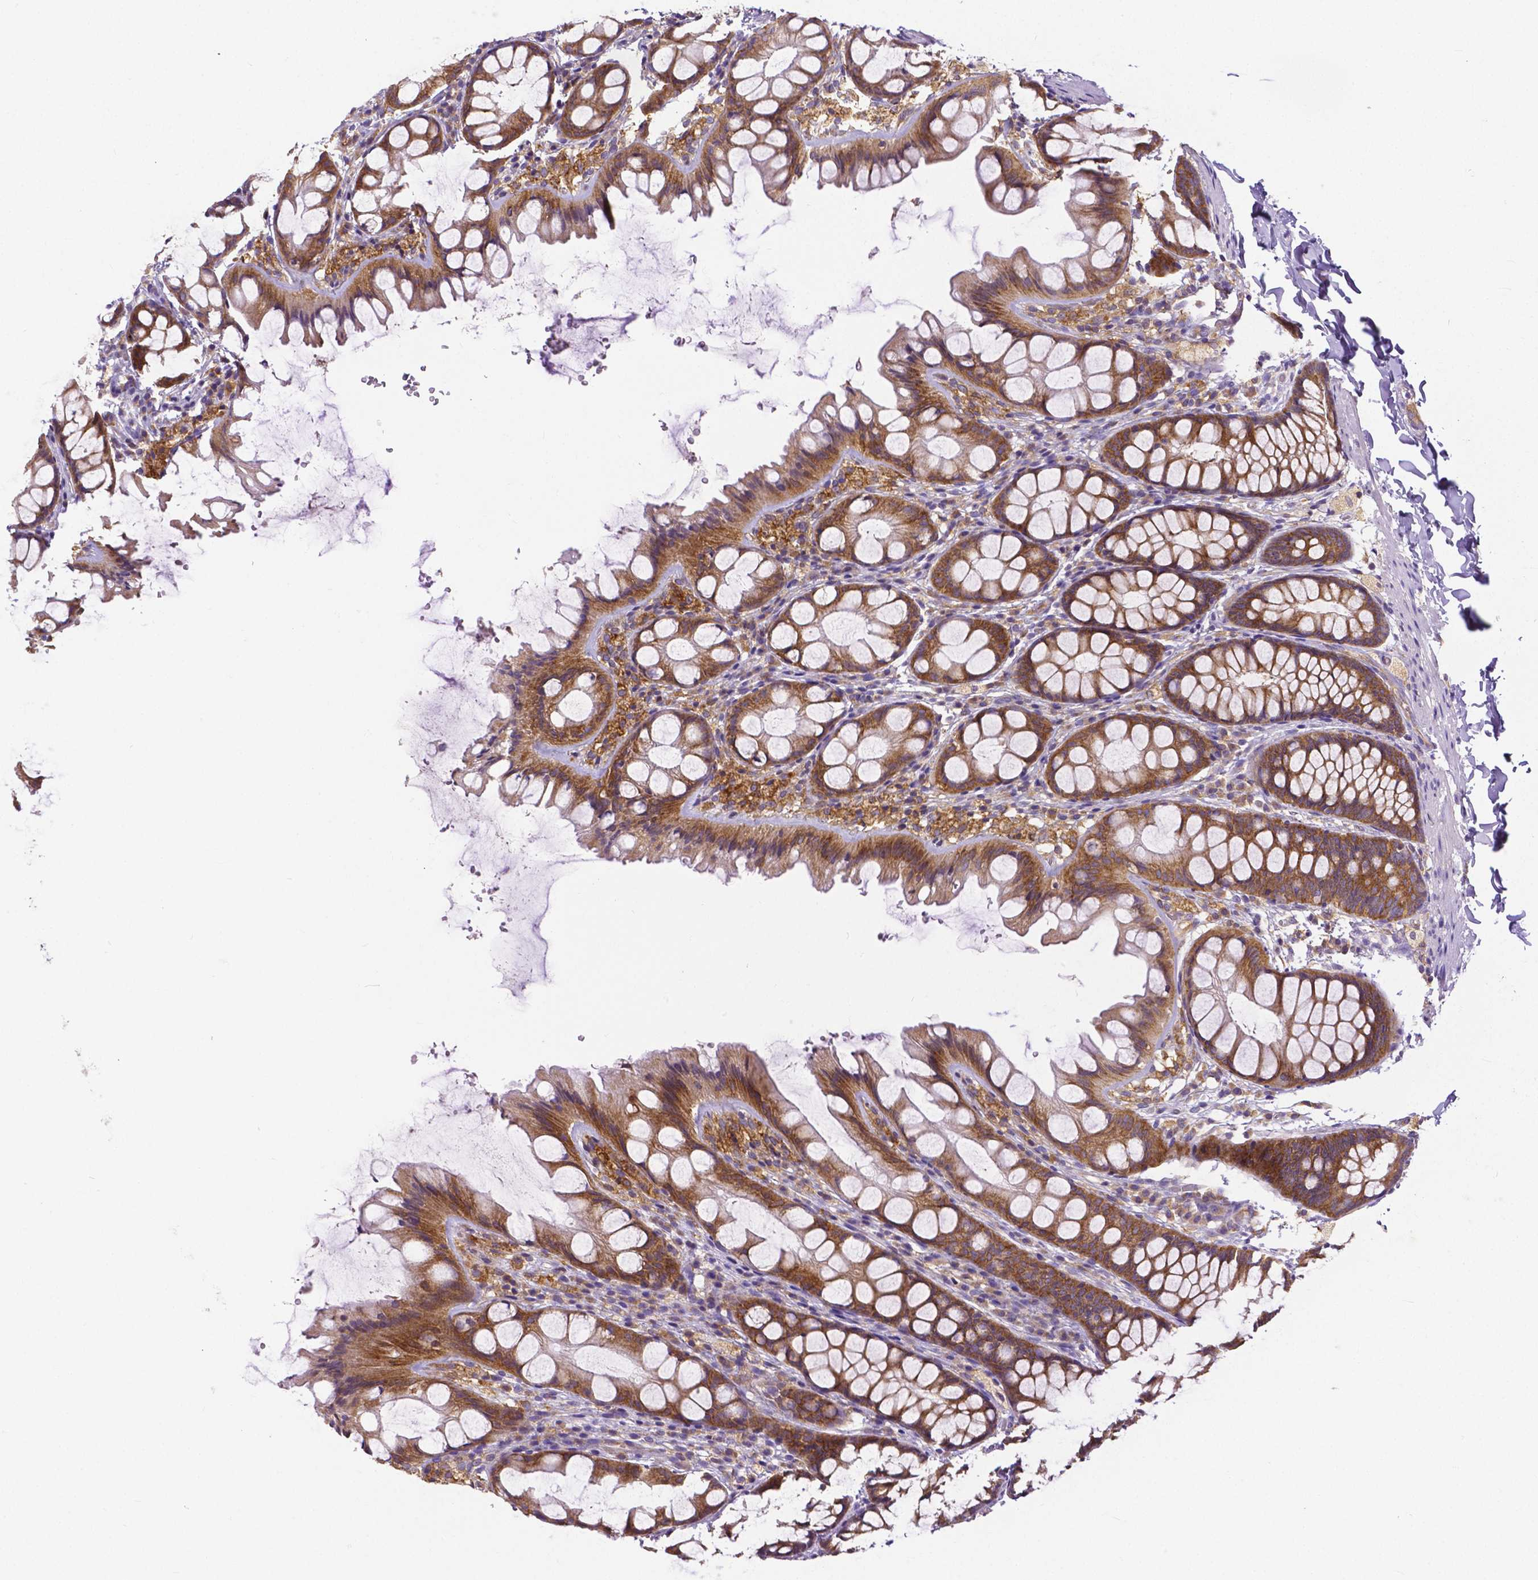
{"staining": {"intensity": "negative", "quantity": "none", "location": "none"}, "tissue": "colon", "cell_type": "Endothelial cells", "image_type": "normal", "snomed": [{"axis": "morphology", "description": "Normal tissue, NOS"}, {"axis": "topography", "description": "Colon"}], "caption": "DAB (3,3'-diaminobenzidine) immunohistochemical staining of benign colon exhibits no significant expression in endothelial cells.", "gene": "DICER1", "patient": {"sex": "male", "age": 47}}